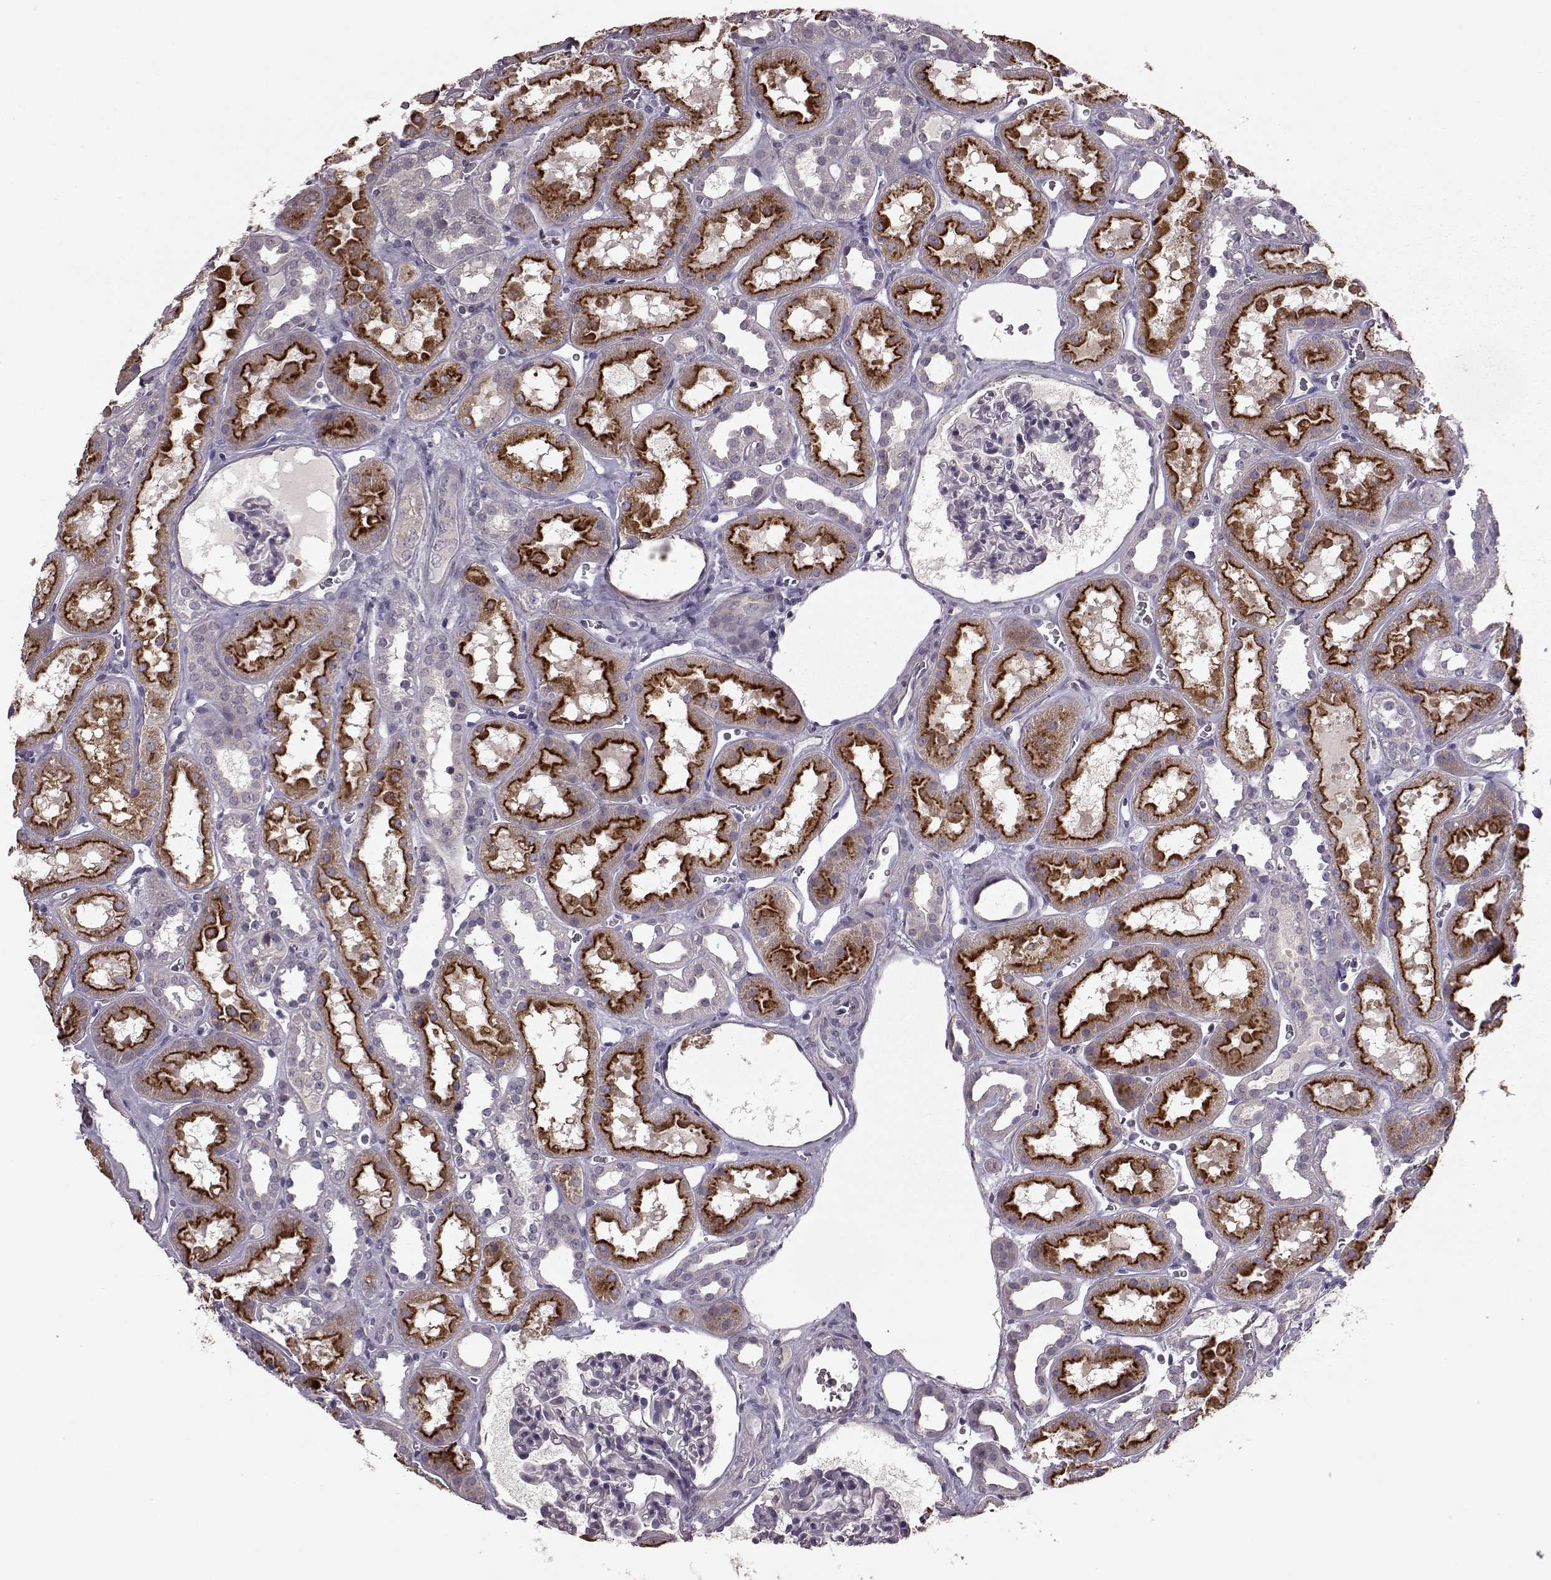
{"staining": {"intensity": "negative", "quantity": "none", "location": "none"}, "tissue": "kidney", "cell_type": "Cells in glomeruli", "image_type": "normal", "snomed": [{"axis": "morphology", "description": "Normal tissue, NOS"}, {"axis": "topography", "description": "Kidney"}], "caption": "Photomicrograph shows no significant protein positivity in cells in glomeruli of benign kidney. (Brightfield microscopy of DAB immunohistochemistry at high magnification).", "gene": "SLC52A3", "patient": {"sex": "female", "age": 41}}